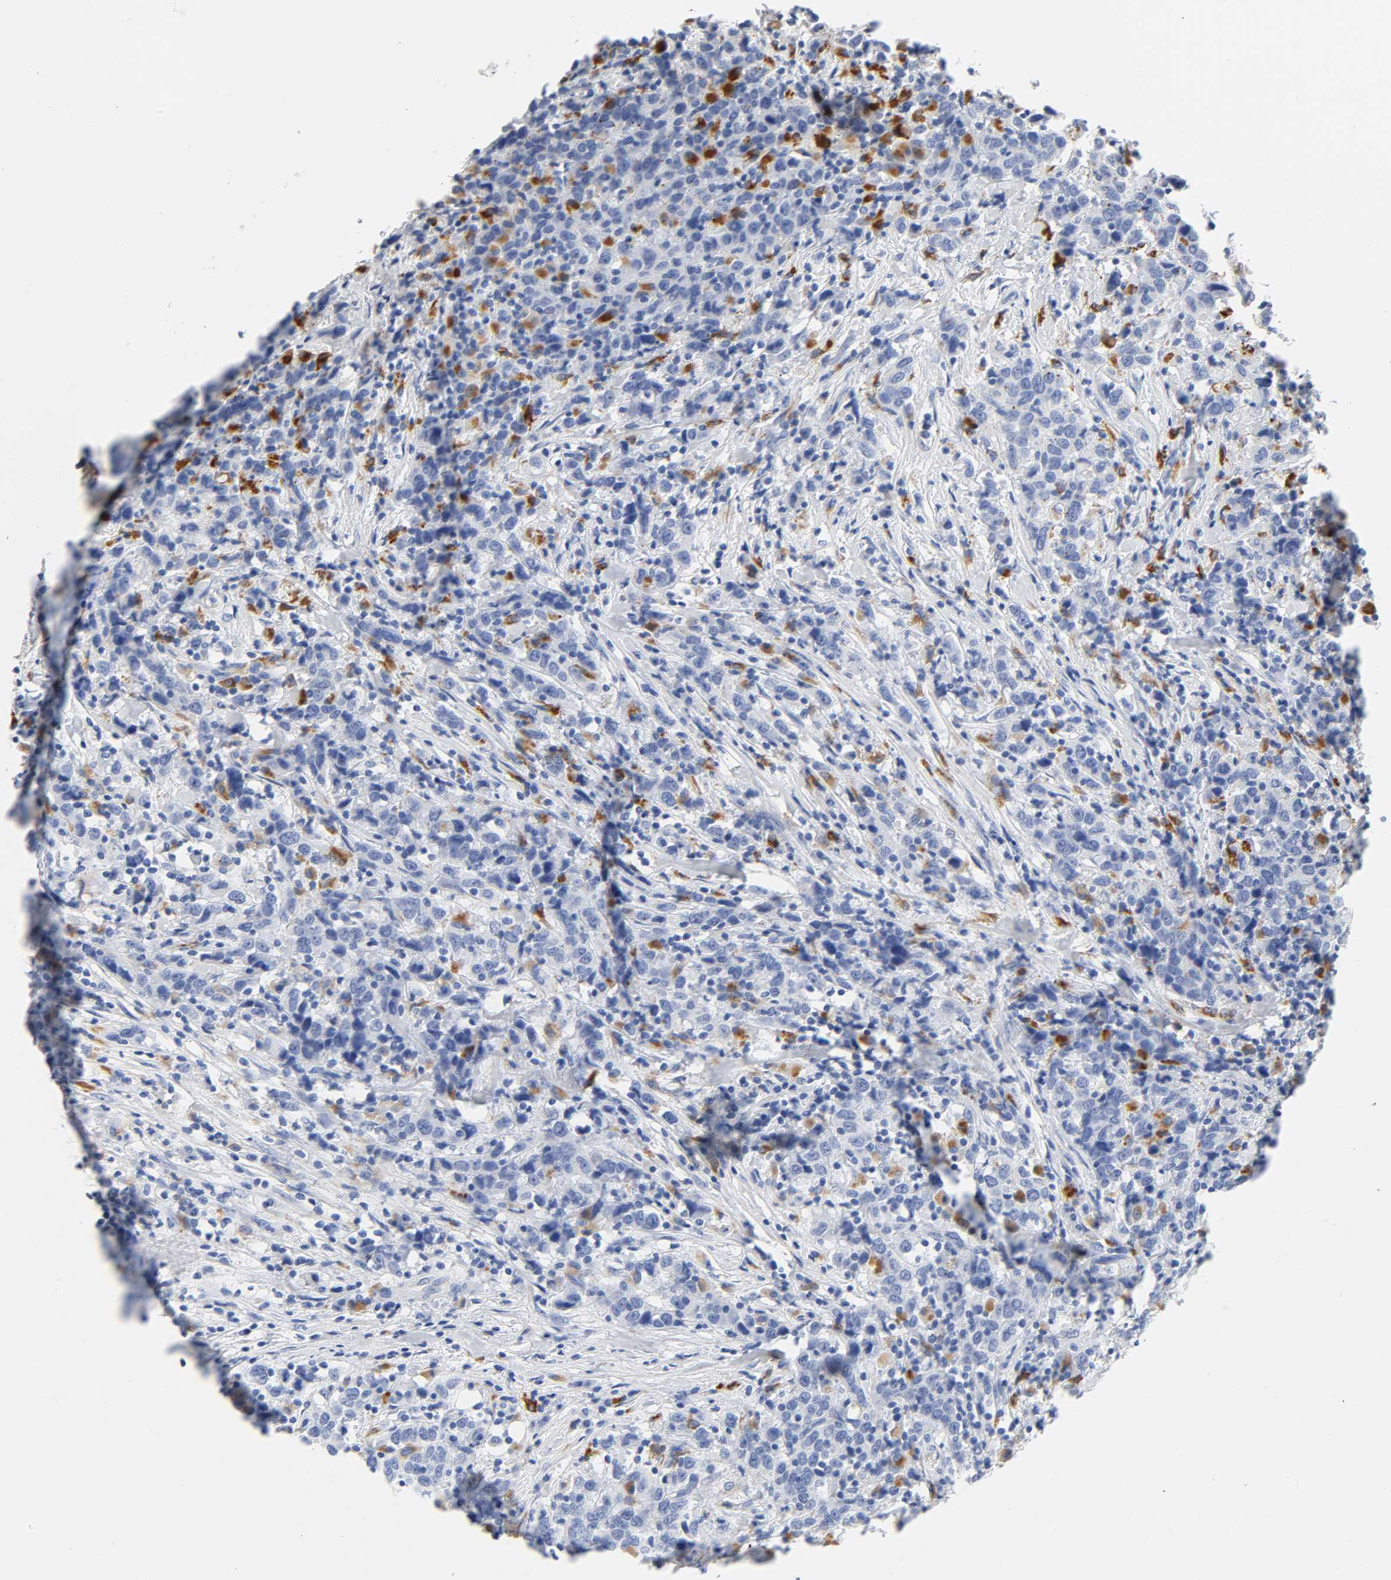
{"staining": {"intensity": "negative", "quantity": "none", "location": "none"}, "tissue": "urothelial cancer", "cell_type": "Tumor cells", "image_type": "cancer", "snomed": [{"axis": "morphology", "description": "Urothelial carcinoma, High grade"}, {"axis": "topography", "description": "Urinary bladder"}], "caption": "High power microscopy micrograph of an immunohistochemistry (IHC) histopathology image of high-grade urothelial carcinoma, revealing no significant positivity in tumor cells.", "gene": "PLP1", "patient": {"sex": "male", "age": 61}}